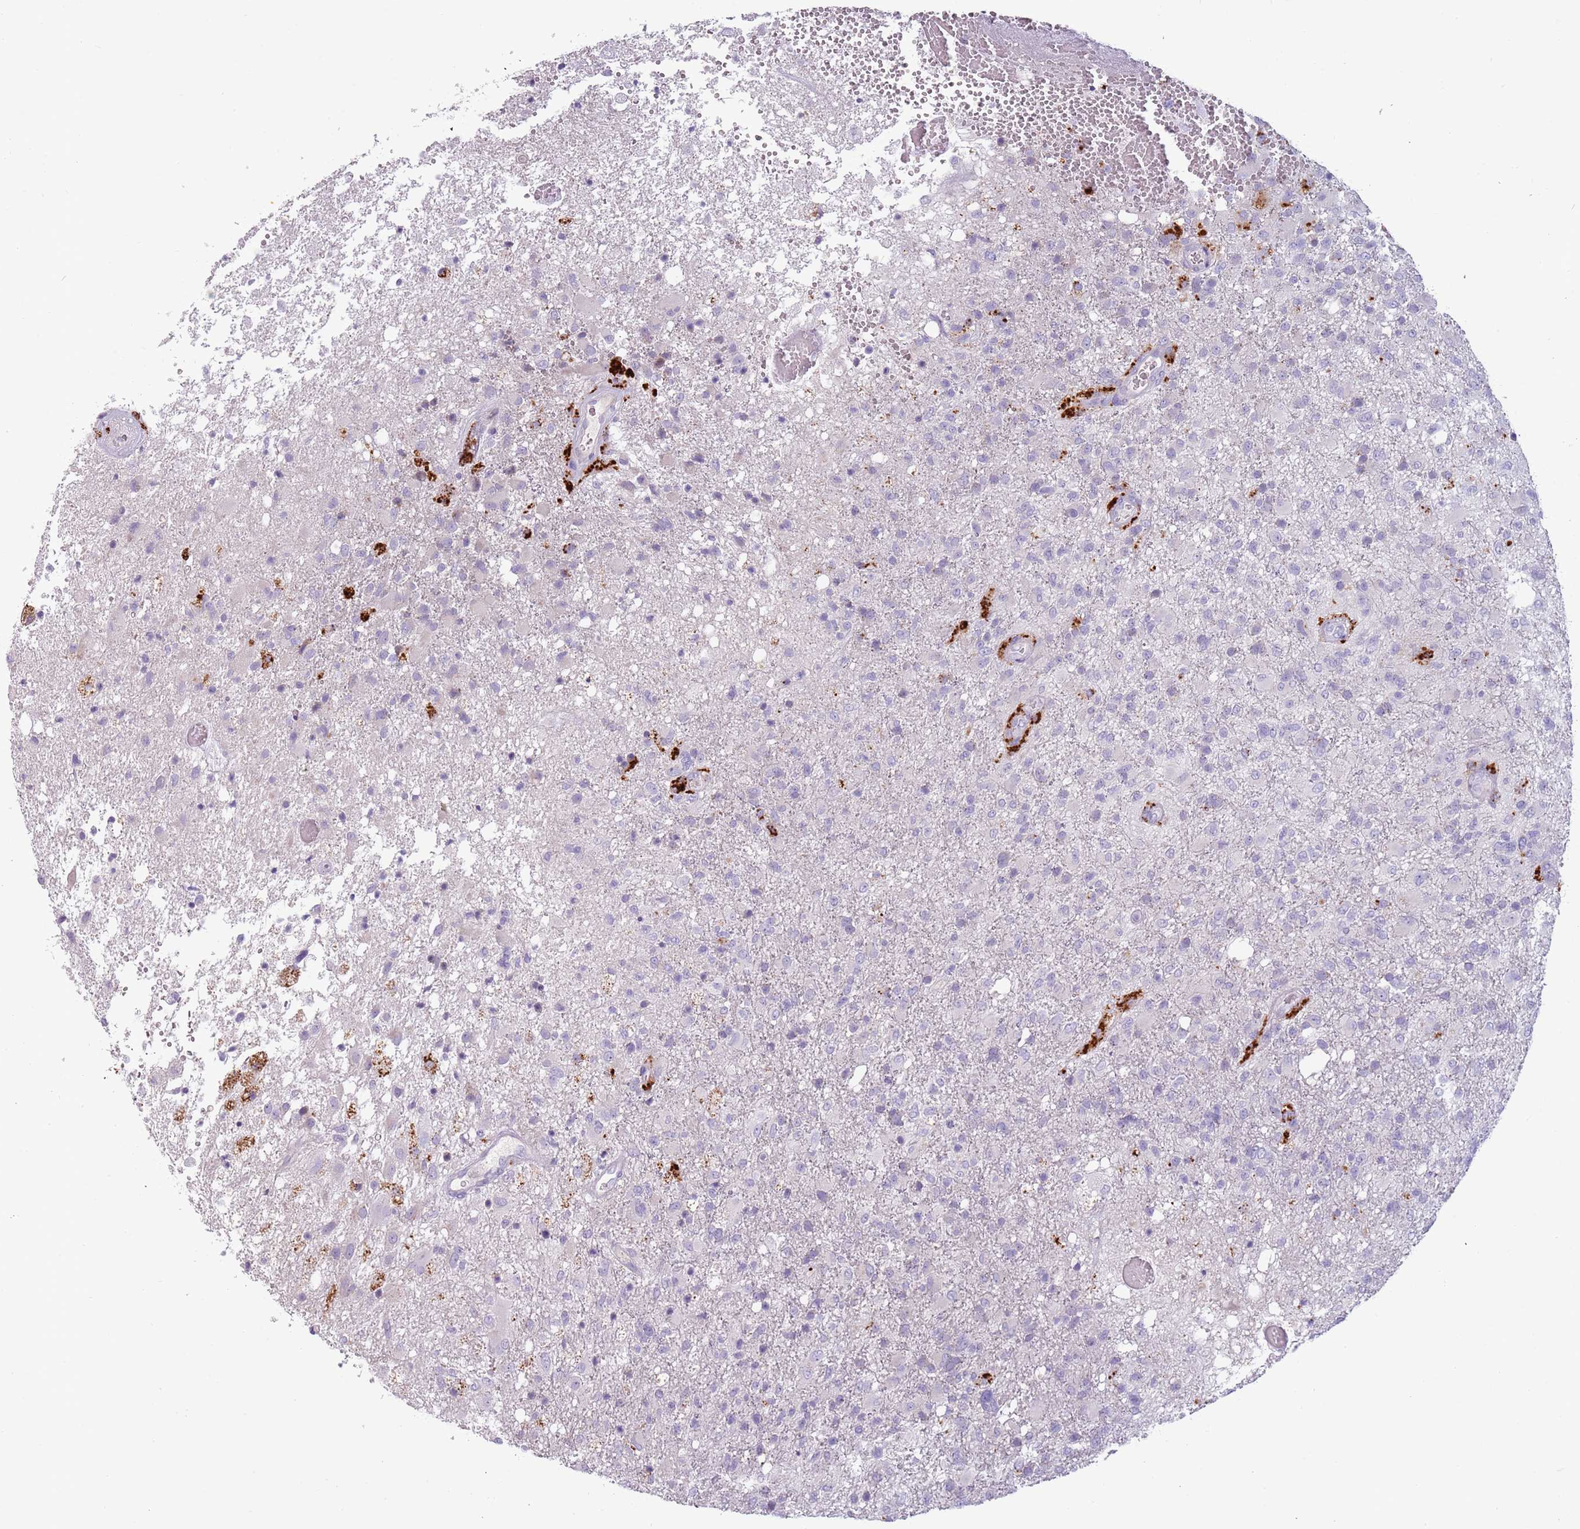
{"staining": {"intensity": "negative", "quantity": "none", "location": "none"}, "tissue": "glioma", "cell_type": "Tumor cells", "image_type": "cancer", "snomed": [{"axis": "morphology", "description": "Glioma, malignant, High grade"}, {"axis": "topography", "description": "Brain"}], "caption": "The immunohistochemistry histopathology image has no significant expression in tumor cells of glioma tissue.", "gene": "NWD2", "patient": {"sex": "female", "age": 74}}